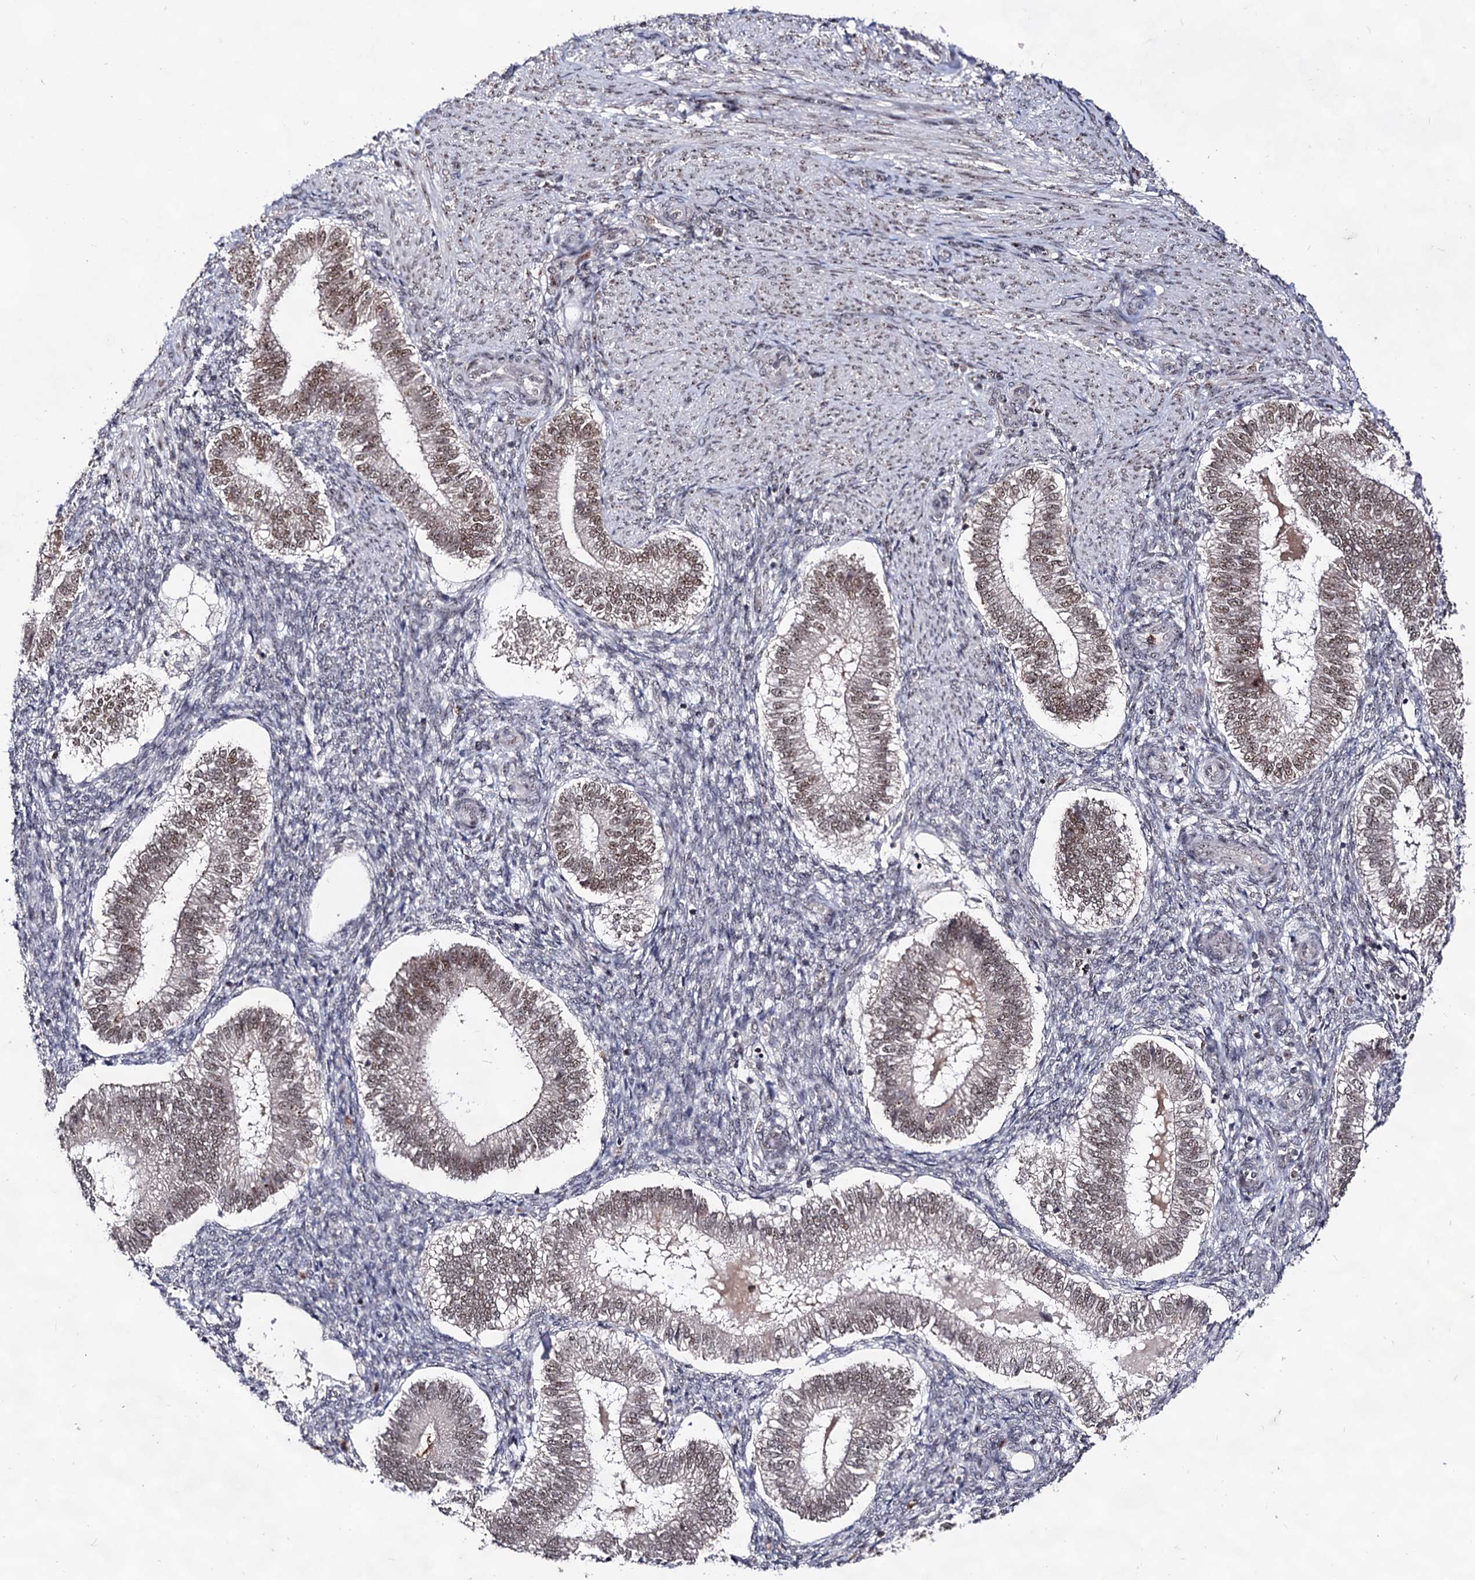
{"staining": {"intensity": "moderate", "quantity": "25%-75%", "location": "nuclear"}, "tissue": "endometrium", "cell_type": "Cells in endometrial stroma", "image_type": "normal", "snomed": [{"axis": "morphology", "description": "Normal tissue, NOS"}, {"axis": "topography", "description": "Endometrium"}], "caption": "This is a micrograph of IHC staining of normal endometrium, which shows moderate staining in the nuclear of cells in endometrial stroma.", "gene": "EXOSC10", "patient": {"sex": "female", "age": 25}}